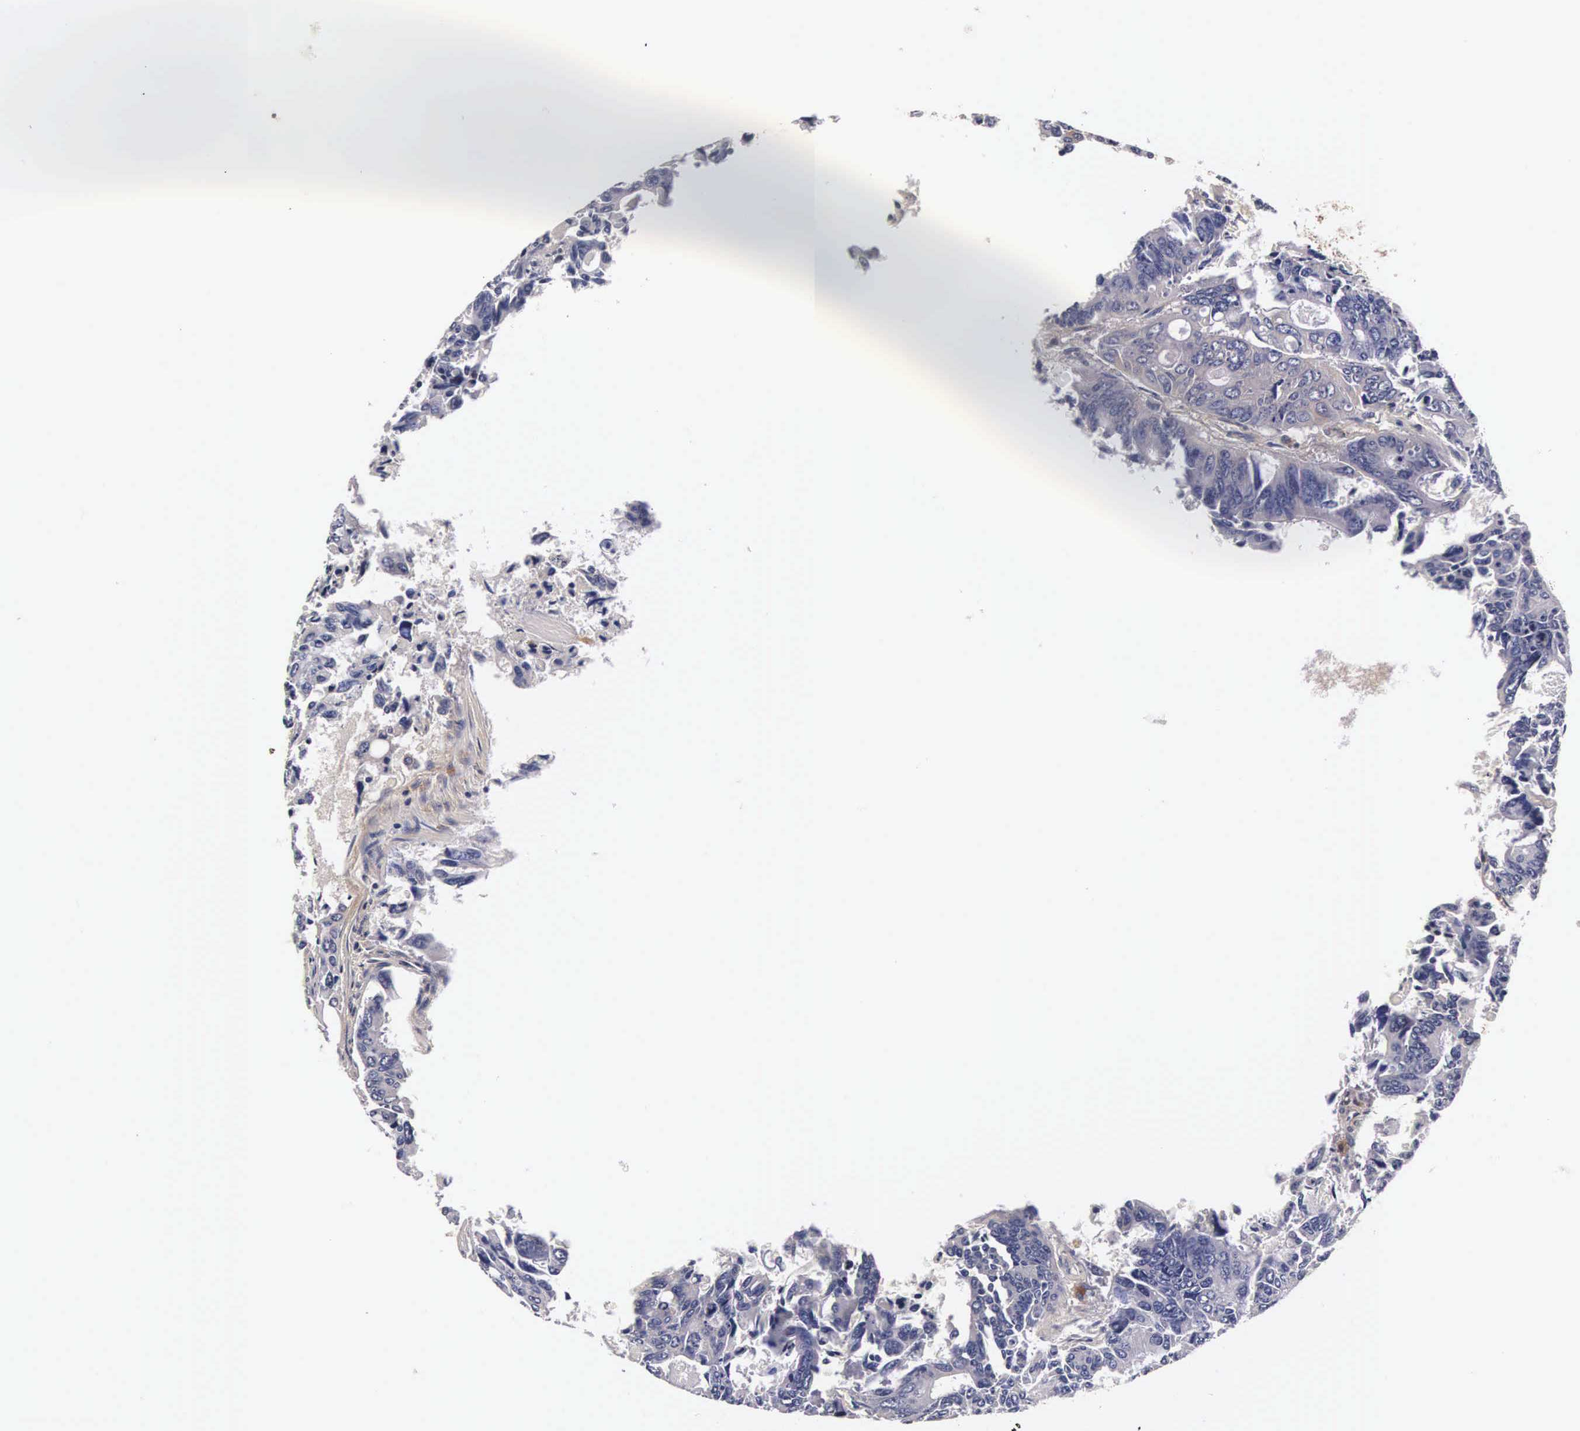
{"staining": {"intensity": "negative", "quantity": "none", "location": "none"}, "tissue": "colorectal cancer", "cell_type": "Tumor cells", "image_type": "cancer", "snomed": [{"axis": "morphology", "description": "Adenocarcinoma, NOS"}, {"axis": "topography", "description": "Rectum"}], "caption": "A high-resolution micrograph shows immunohistochemistry staining of adenocarcinoma (colorectal), which displays no significant positivity in tumor cells. Brightfield microscopy of immunohistochemistry (IHC) stained with DAB (3,3'-diaminobenzidine) (brown) and hematoxylin (blue), captured at high magnification.", "gene": "CTSB", "patient": {"sex": "male", "age": 76}}